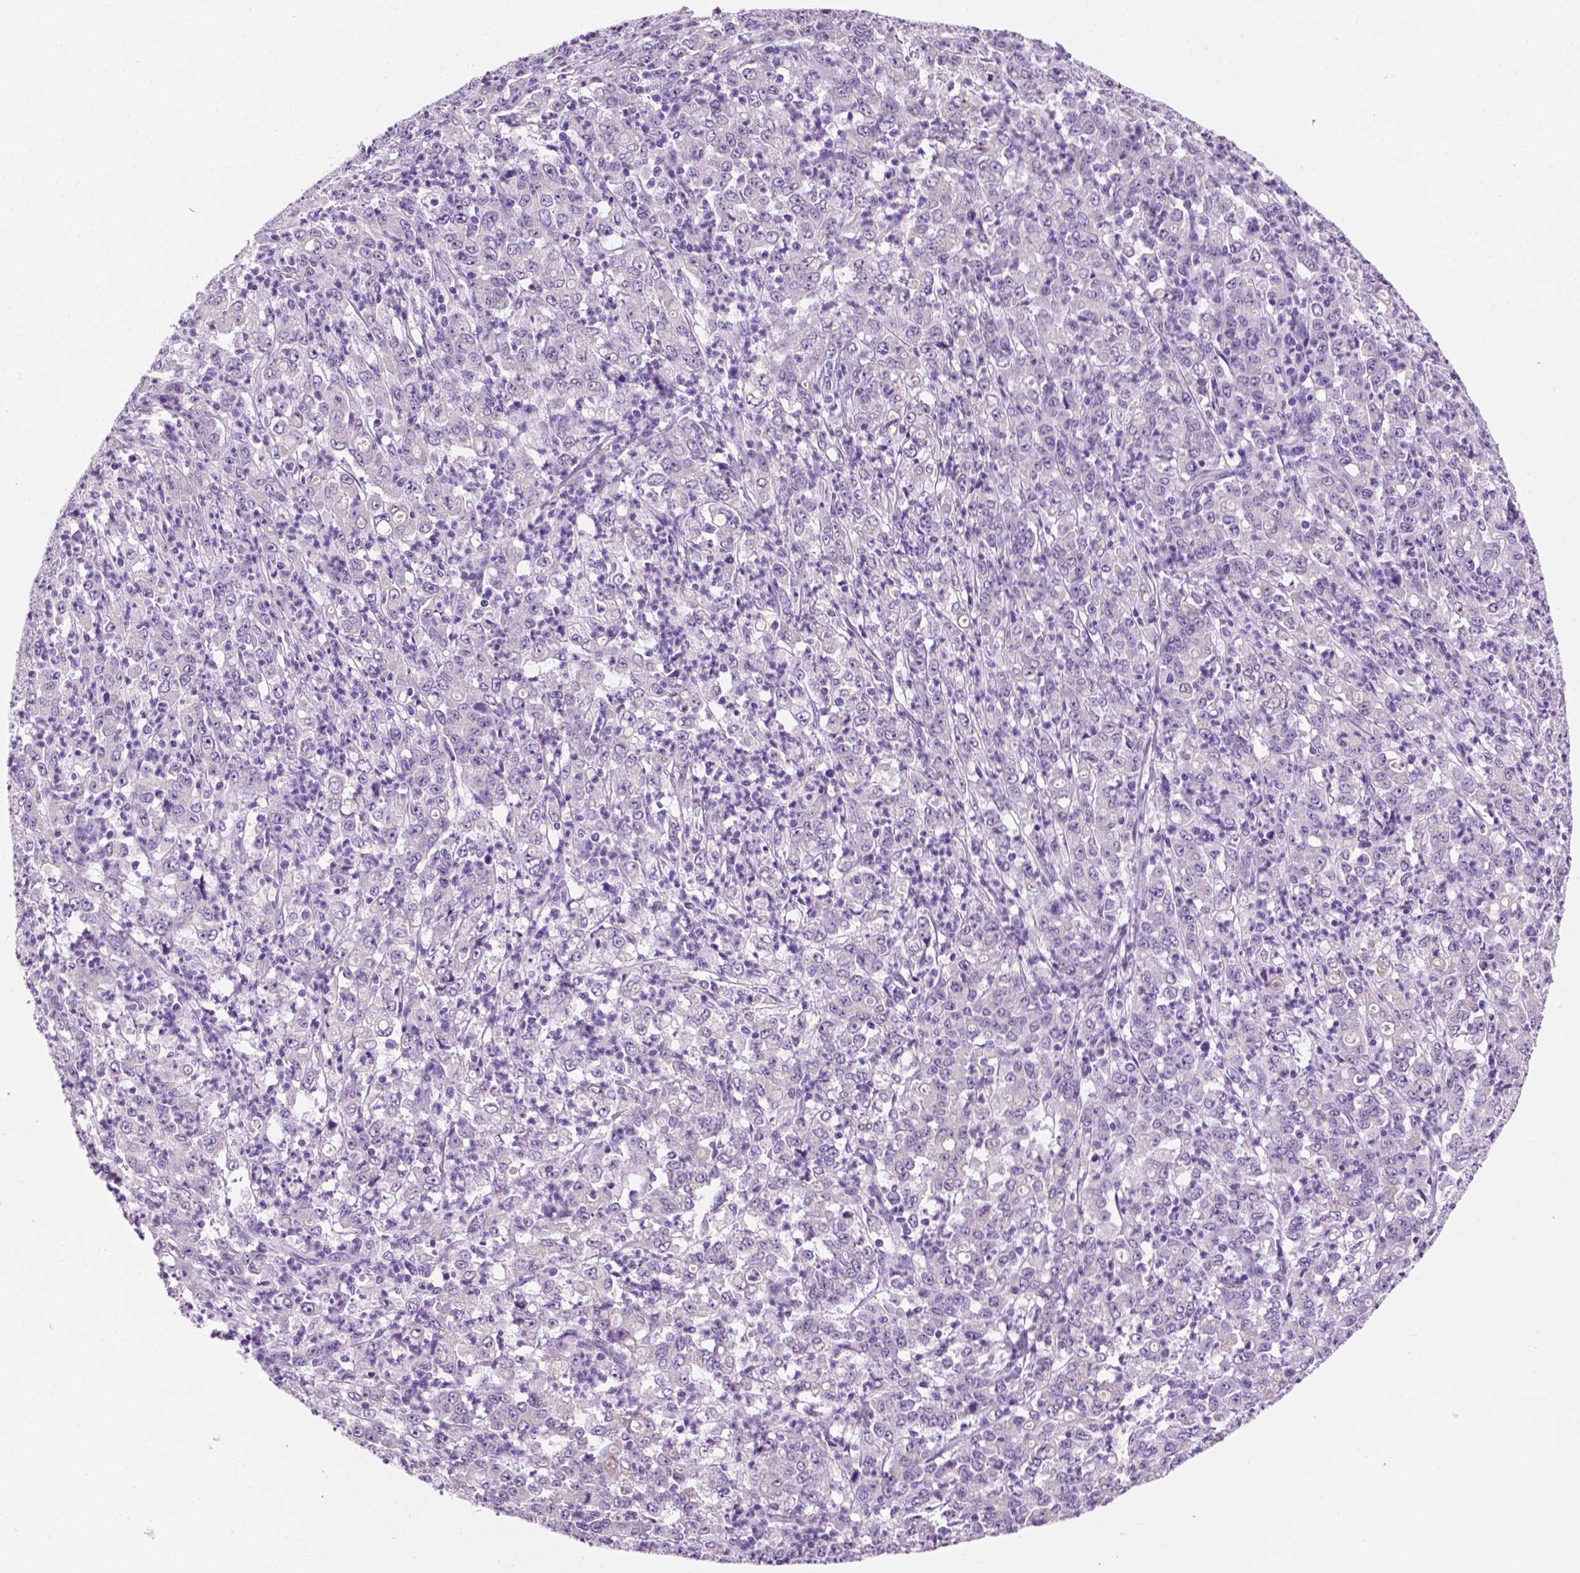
{"staining": {"intensity": "negative", "quantity": "none", "location": "none"}, "tissue": "stomach cancer", "cell_type": "Tumor cells", "image_type": "cancer", "snomed": [{"axis": "morphology", "description": "Adenocarcinoma, NOS"}, {"axis": "topography", "description": "Stomach, lower"}], "caption": "The photomicrograph reveals no staining of tumor cells in adenocarcinoma (stomach). Brightfield microscopy of IHC stained with DAB (3,3'-diaminobenzidine) (brown) and hematoxylin (blue), captured at high magnification.", "gene": "PPL", "patient": {"sex": "female", "age": 71}}